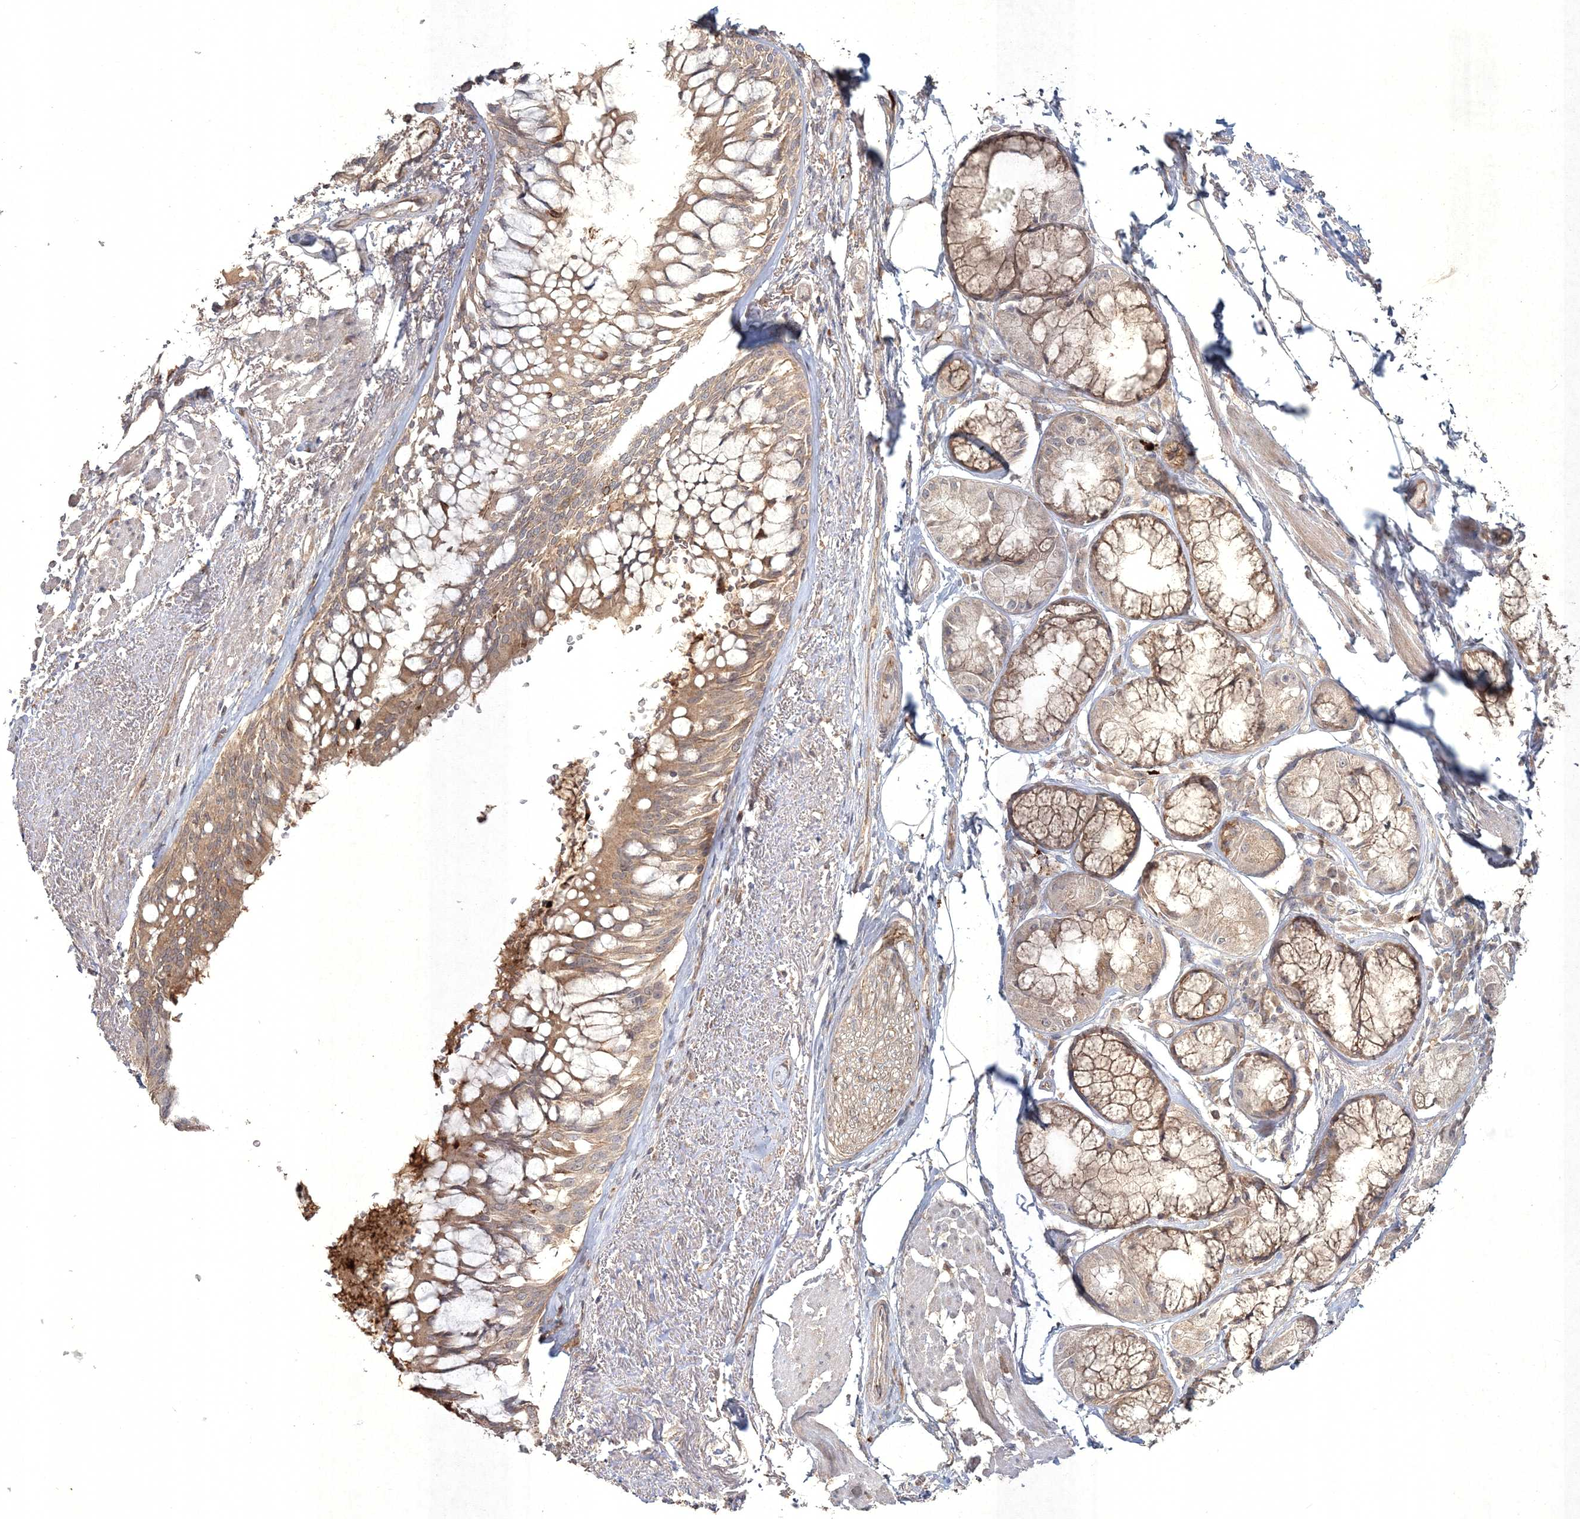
{"staining": {"intensity": "moderate", "quantity": ">75%", "location": "cytoplasmic/membranous"}, "tissue": "adipose tissue", "cell_type": "Adipocytes", "image_type": "normal", "snomed": [{"axis": "morphology", "description": "Normal tissue, NOS"}, {"axis": "topography", "description": "Bronchus"}], "caption": "DAB (3,3'-diaminobenzidine) immunohistochemical staining of unremarkable human adipose tissue demonstrates moderate cytoplasmic/membranous protein positivity in about >75% of adipocytes.", "gene": "SPRY1", "patient": {"sex": "male", "age": 66}}